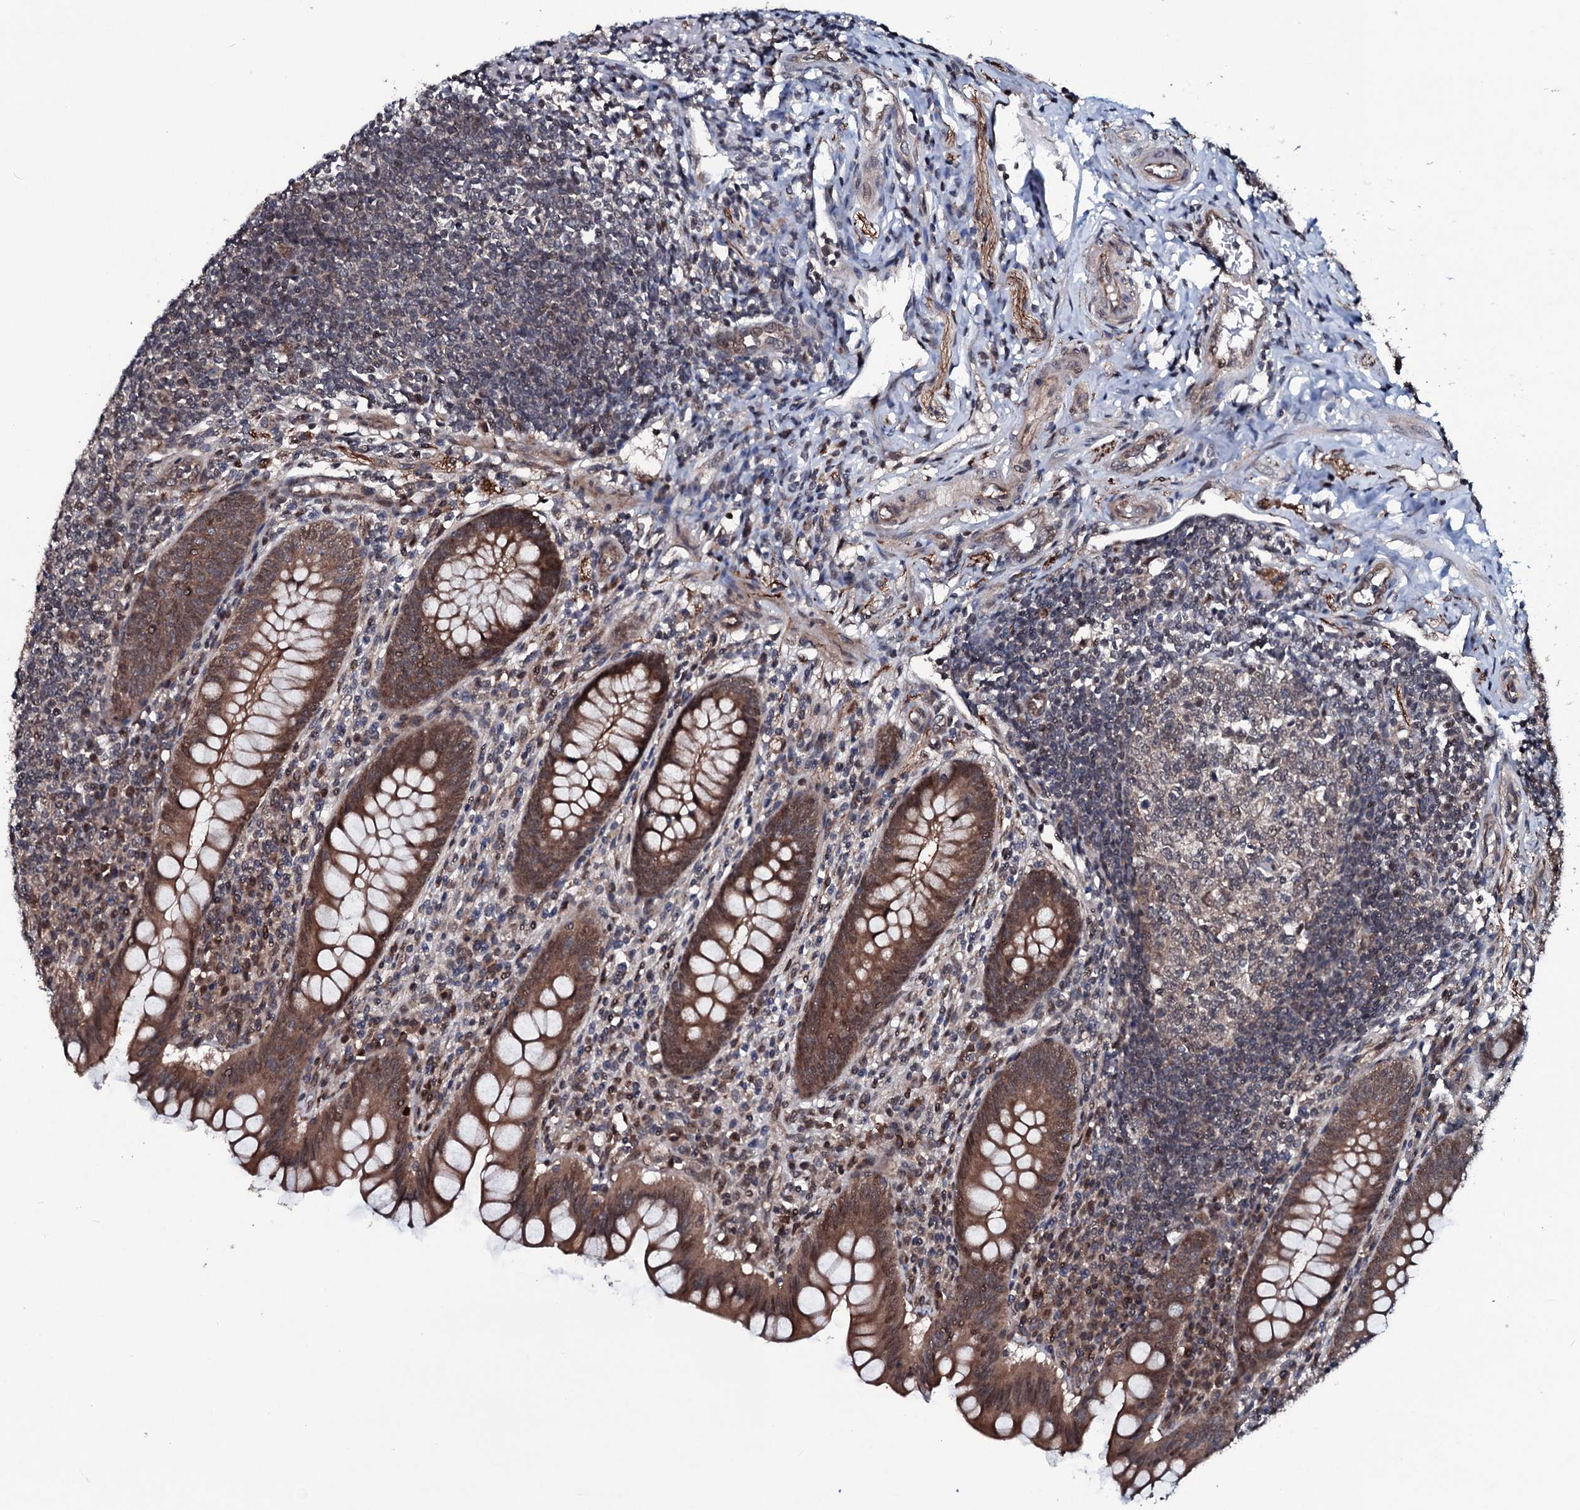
{"staining": {"intensity": "moderate", "quantity": ">75%", "location": "cytoplasmic/membranous"}, "tissue": "appendix", "cell_type": "Glandular cells", "image_type": "normal", "snomed": [{"axis": "morphology", "description": "Normal tissue, NOS"}, {"axis": "topography", "description": "Appendix"}], "caption": "A brown stain labels moderate cytoplasmic/membranous staining of a protein in glandular cells of unremarkable human appendix. (DAB = brown stain, brightfield microscopy at high magnification).", "gene": "OGFOD2", "patient": {"sex": "female", "age": 33}}